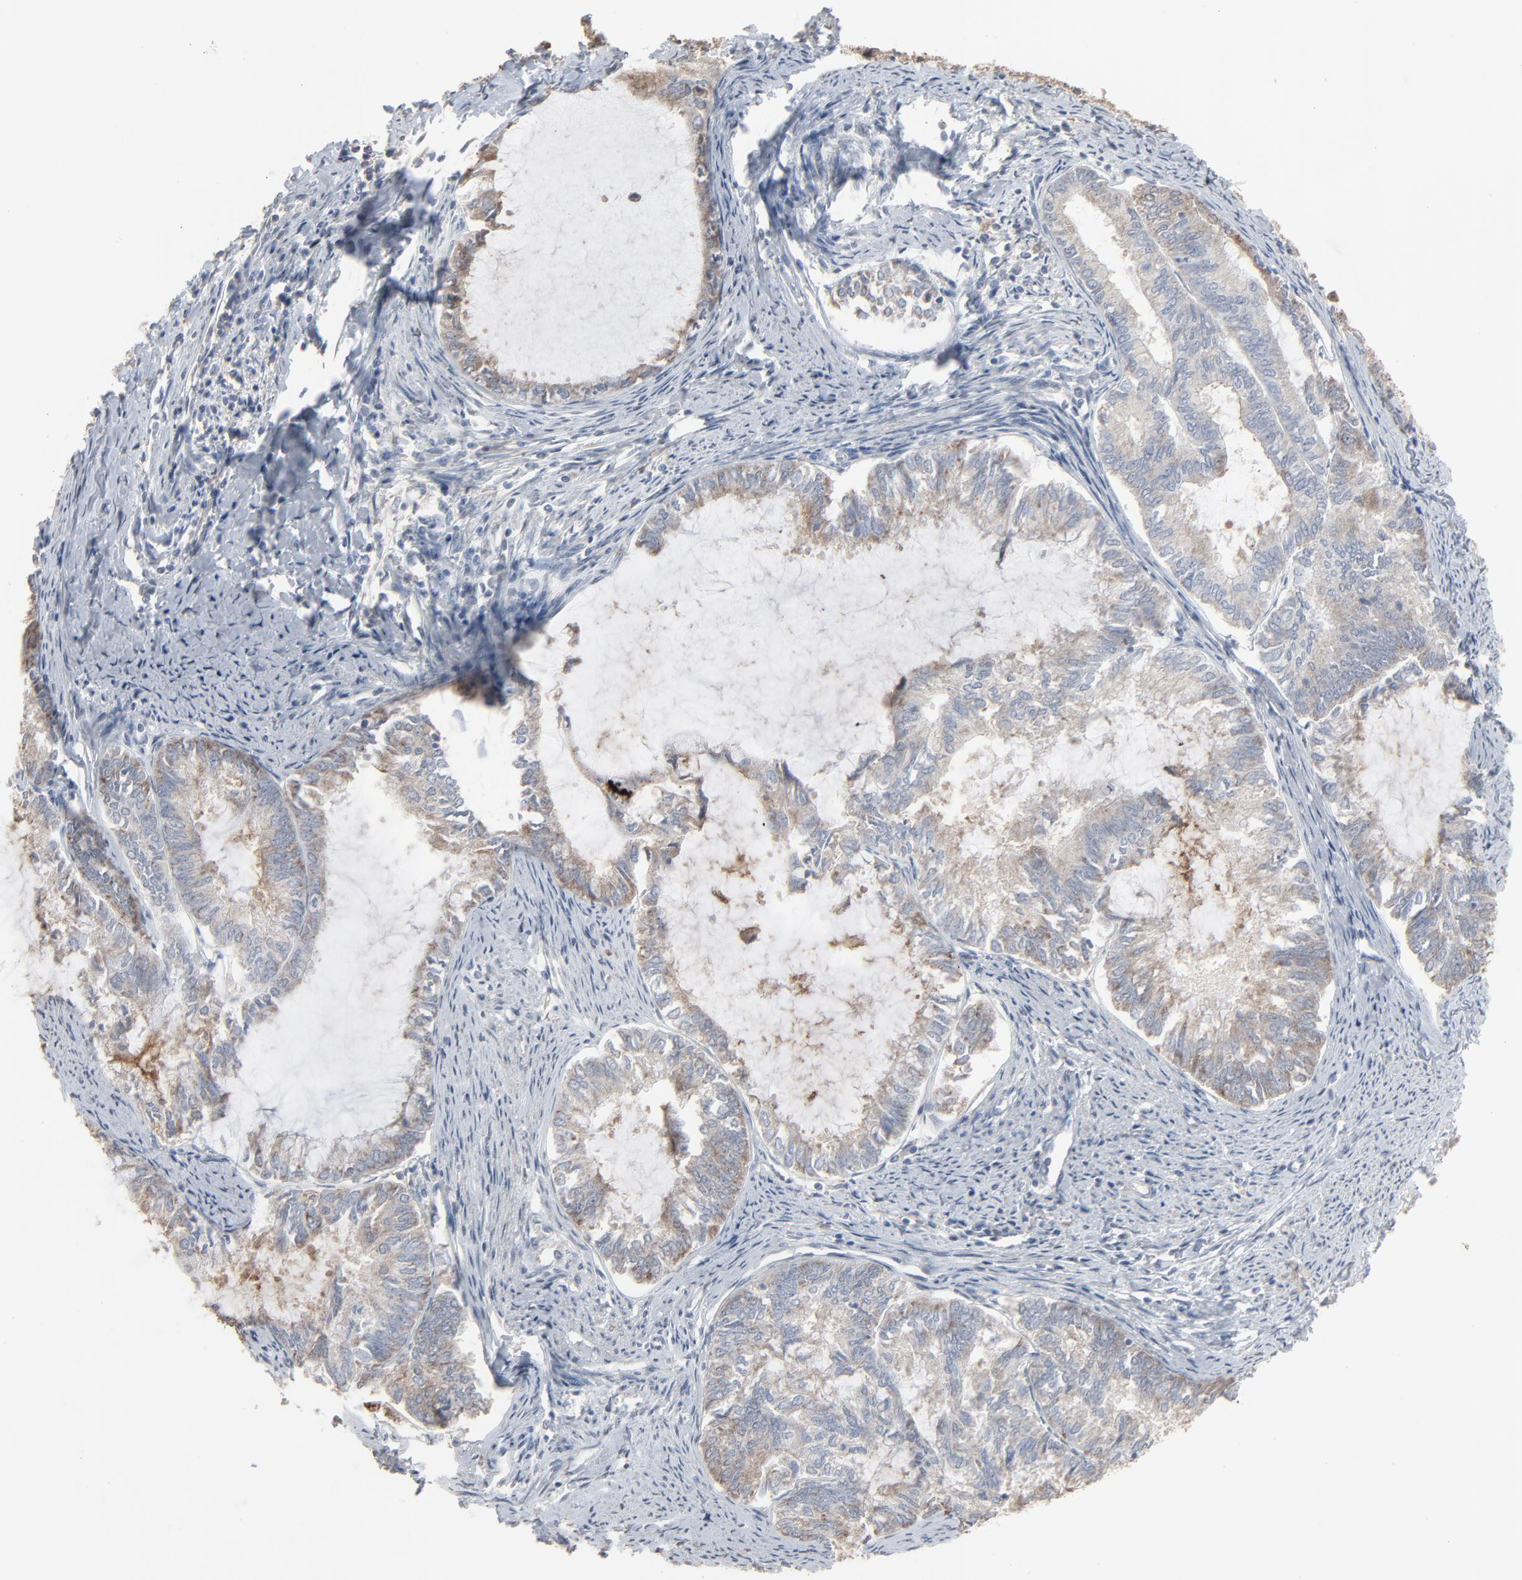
{"staining": {"intensity": "weak", "quantity": ">75%", "location": "cytoplasmic/membranous"}, "tissue": "endometrial cancer", "cell_type": "Tumor cells", "image_type": "cancer", "snomed": [{"axis": "morphology", "description": "Adenocarcinoma, NOS"}, {"axis": "topography", "description": "Endometrium"}], "caption": "DAB immunohistochemical staining of human endometrial adenocarcinoma demonstrates weak cytoplasmic/membranous protein positivity in approximately >75% of tumor cells. (DAB IHC with brightfield microscopy, high magnification).", "gene": "CCT5", "patient": {"sex": "female", "age": 86}}